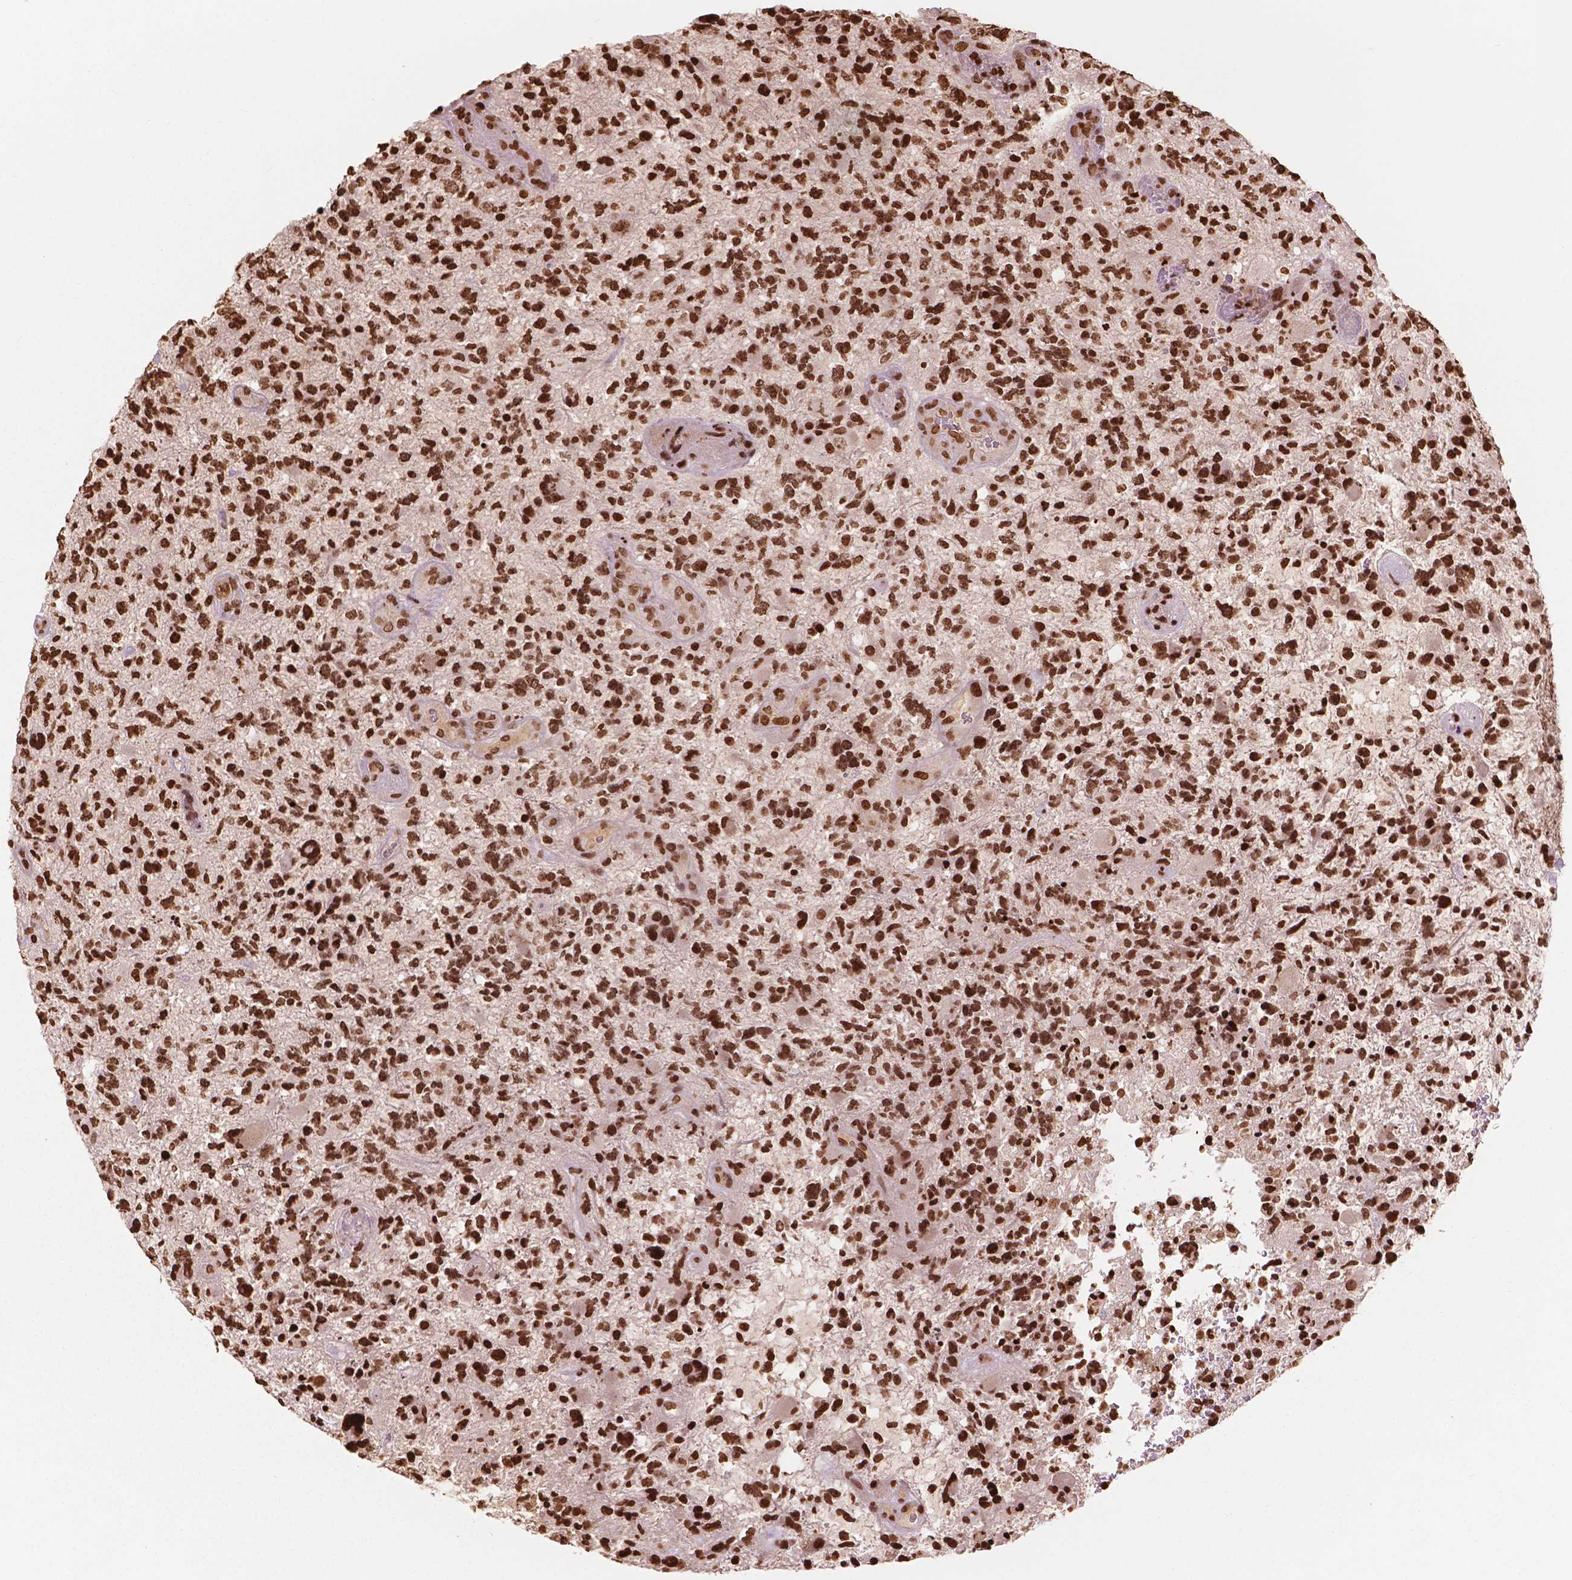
{"staining": {"intensity": "strong", "quantity": ">75%", "location": "nuclear"}, "tissue": "glioma", "cell_type": "Tumor cells", "image_type": "cancer", "snomed": [{"axis": "morphology", "description": "Glioma, malignant, High grade"}, {"axis": "topography", "description": "Brain"}], "caption": "Human glioma stained with a brown dye reveals strong nuclear positive staining in about >75% of tumor cells.", "gene": "H3C7", "patient": {"sex": "female", "age": 71}}